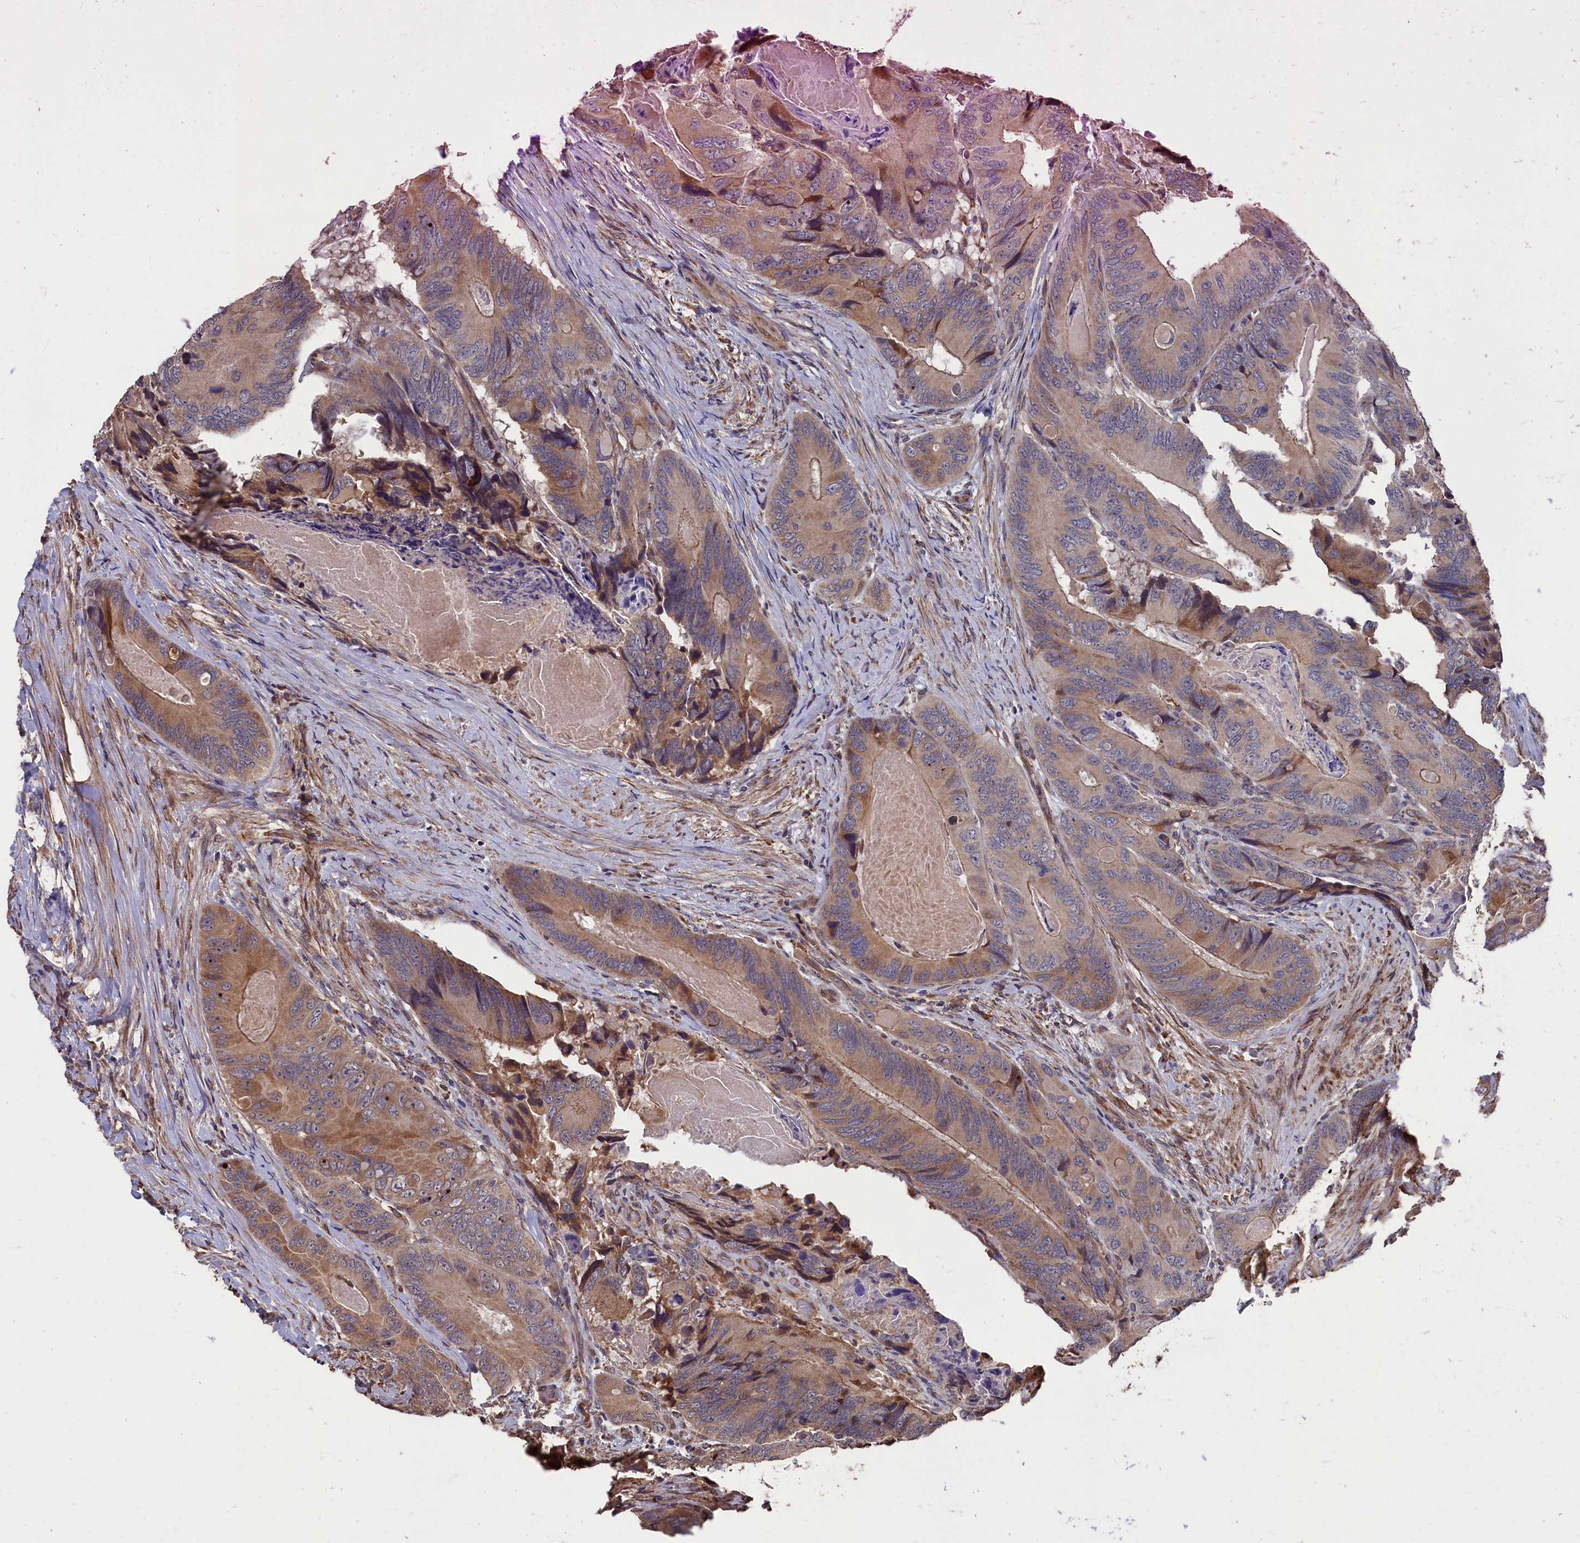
{"staining": {"intensity": "moderate", "quantity": ">75%", "location": "cytoplasmic/membranous"}, "tissue": "colorectal cancer", "cell_type": "Tumor cells", "image_type": "cancer", "snomed": [{"axis": "morphology", "description": "Adenocarcinoma, NOS"}, {"axis": "topography", "description": "Colon"}], "caption": "Human colorectal cancer stained with a brown dye demonstrates moderate cytoplasmic/membranous positive positivity in about >75% of tumor cells.", "gene": "SLC12A4", "patient": {"sex": "male", "age": 84}}